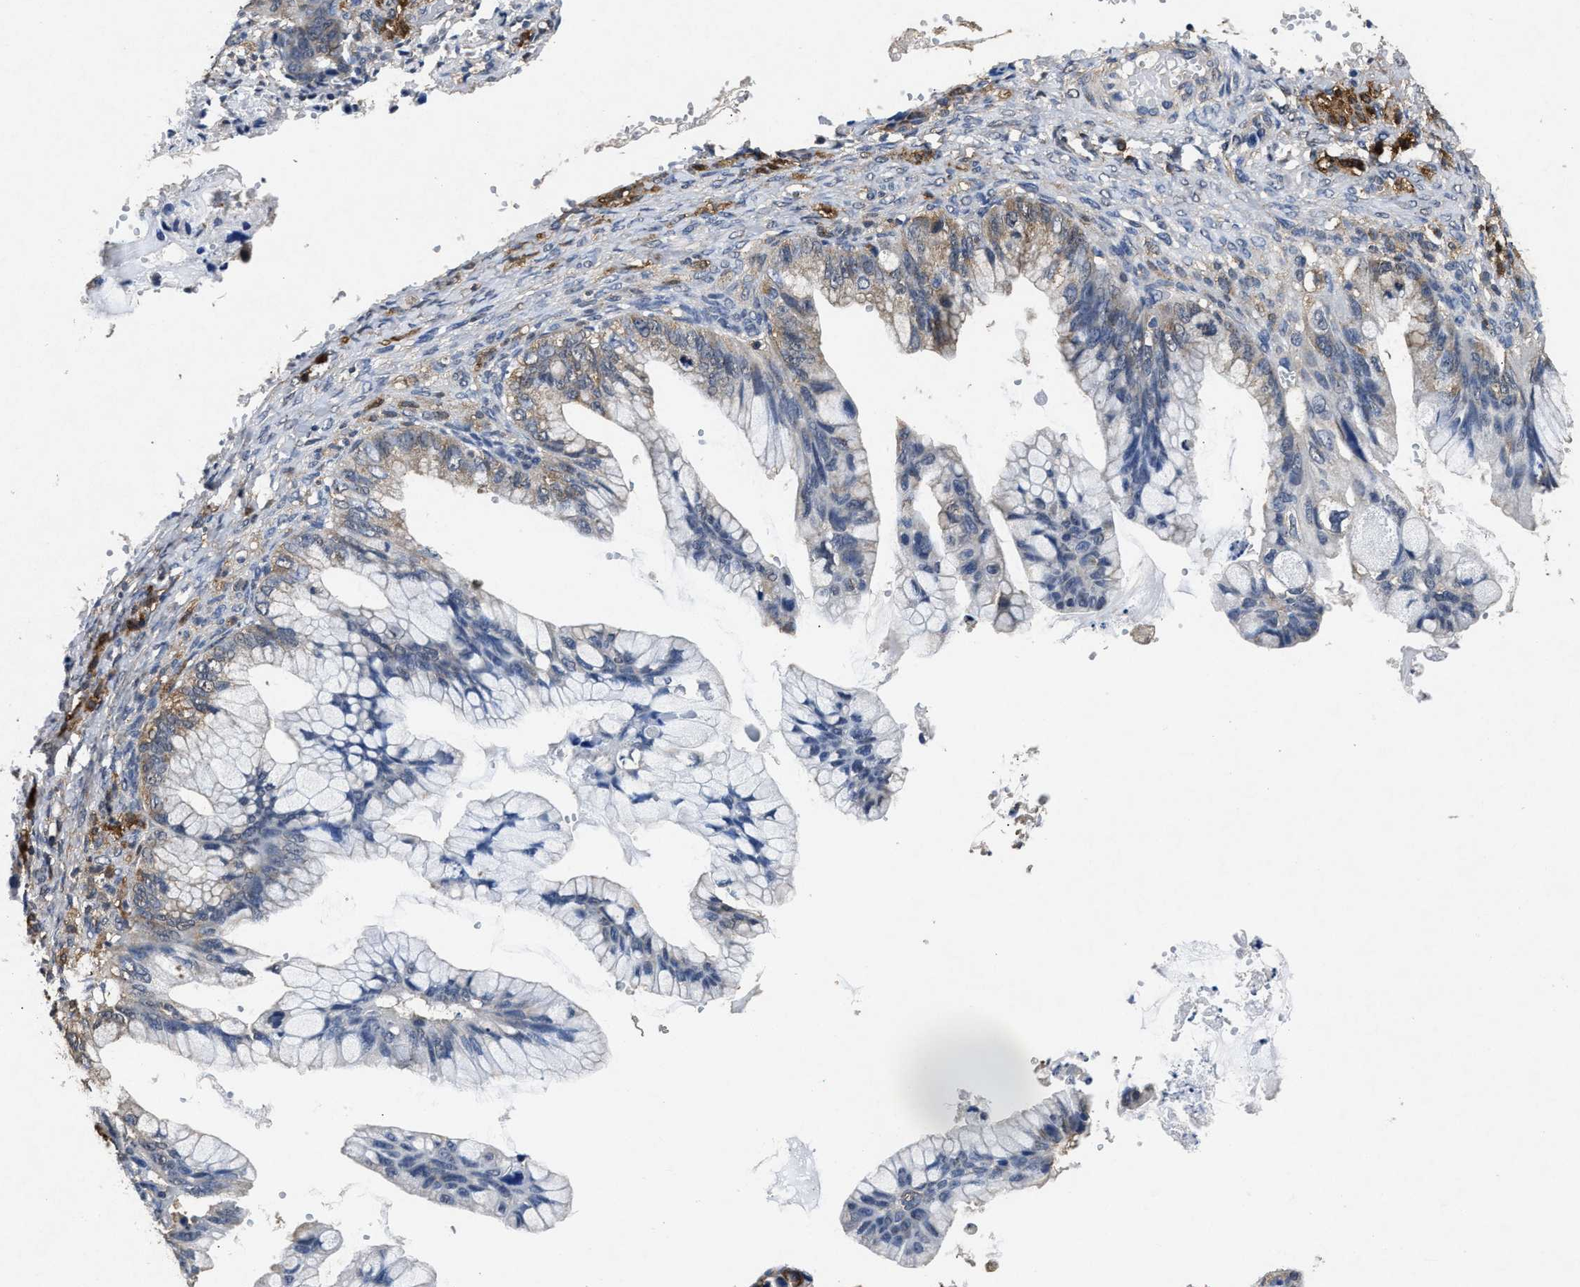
{"staining": {"intensity": "weak", "quantity": "25%-75%", "location": "cytoplasmic/membranous"}, "tissue": "ovarian cancer", "cell_type": "Tumor cells", "image_type": "cancer", "snomed": [{"axis": "morphology", "description": "Cystadenocarcinoma, mucinous, NOS"}, {"axis": "topography", "description": "Ovary"}], "caption": "Immunohistochemistry (IHC) photomicrograph of human ovarian cancer (mucinous cystadenocarcinoma) stained for a protein (brown), which exhibits low levels of weak cytoplasmic/membranous staining in approximately 25%-75% of tumor cells.", "gene": "ACAT2", "patient": {"sex": "female", "age": 36}}